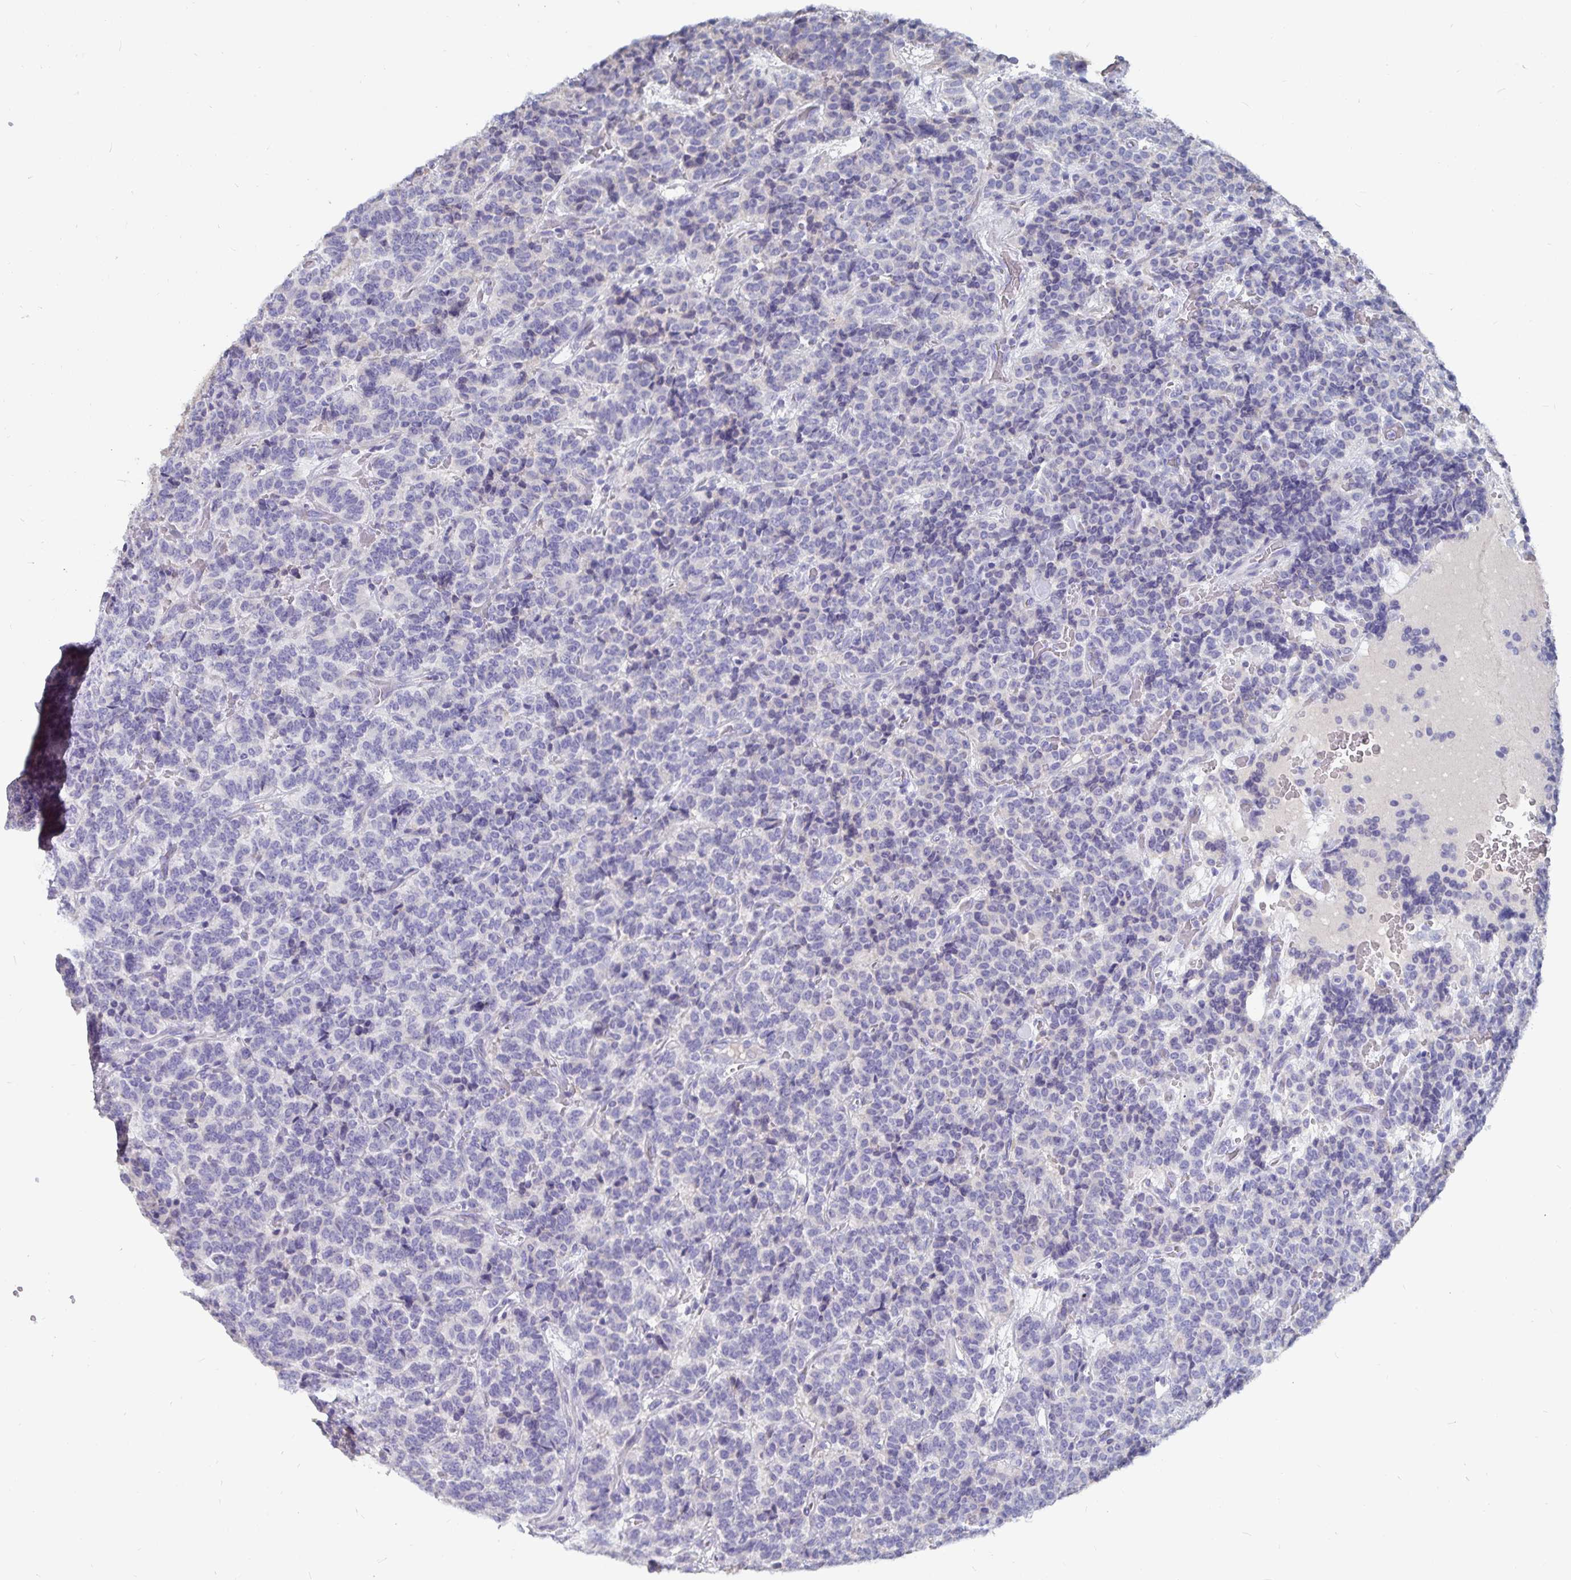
{"staining": {"intensity": "negative", "quantity": "none", "location": "none"}, "tissue": "carcinoid", "cell_type": "Tumor cells", "image_type": "cancer", "snomed": [{"axis": "morphology", "description": "Carcinoid, malignant, NOS"}, {"axis": "topography", "description": "Pancreas"}], "caption": "Tumor cells are negative for brown protein staining in carcinoid (malignant).", "gene": "CFAP69", "patient": {"sex": "male", "age": 36}}